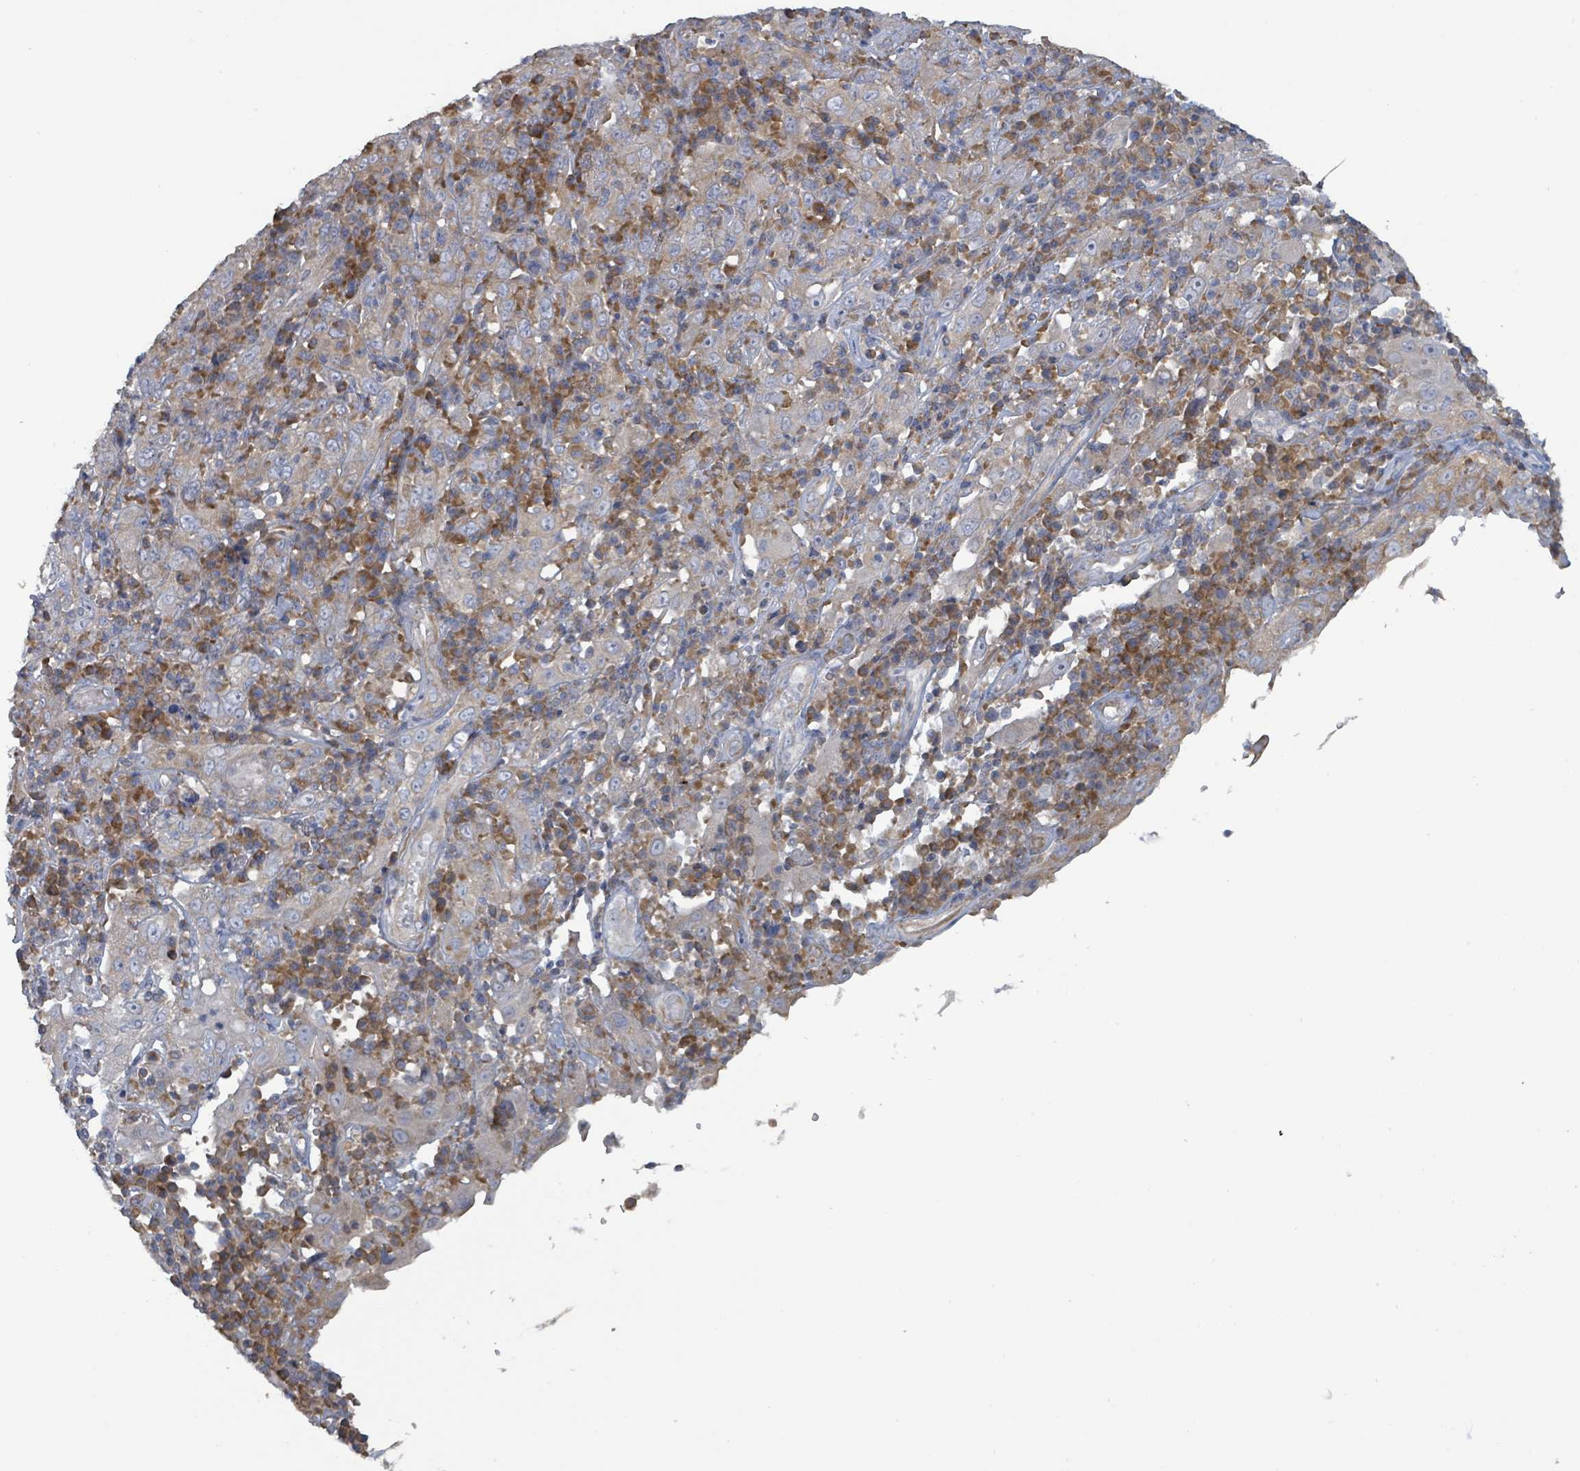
{"staining": {"intensity": "weak", "quantity": ">75%", "location": "cytoplasmic/membranous"}, "tissue": "cervical cancer", "cell_type": "Tumor cells", "image_type": "cancer", "snomed": [{"axis": "morphology", "description": "Squamous cell carcinoma, NOS"}, {"axis": "topography", "description": "Cervix"}], "caption": "Immunohistochemical staining of cervical squamous cell carcinoma displays weak cytoplasmic/membranous protein expression in approximately >75% of tumor cells. The staining was performed using DAB (3,3'-diaminobenzidine) to visualize the protein expression in brown, while the nuclei were stained in blue with hematoxylin (Magnification: 20x).", "gene": "RPL32", "patient": {"sex": "female", "age": 46}}